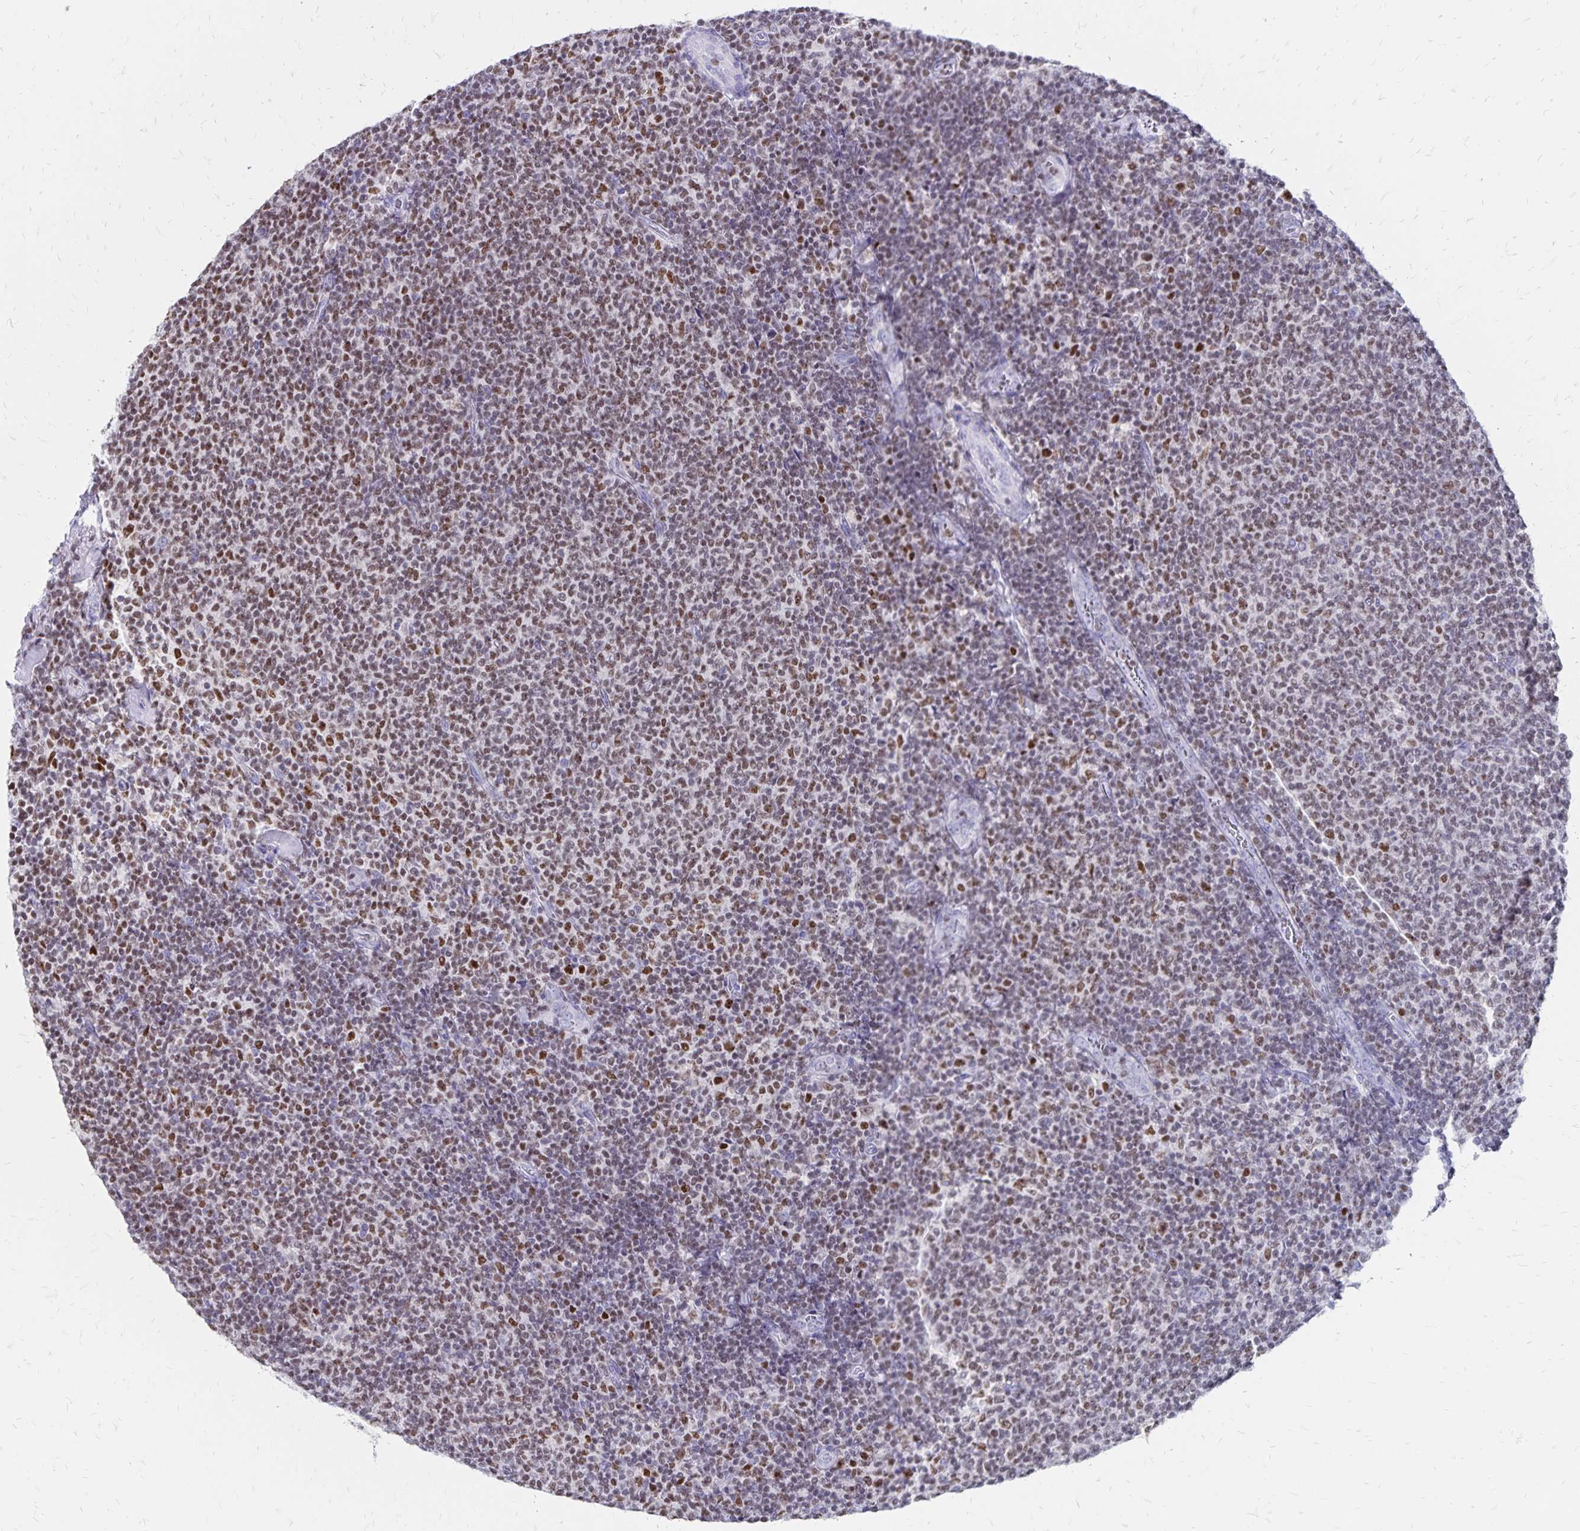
{"staining": {"intensity": "moderate", "quantity": ">75%", "location": "nuclear"}, "tissue": "lymphoma", "cell_type": "Tumor cells", "image_type": "cancer", "snomed": [{"axis": "morphology", "description": "Malignant lymphoma, non-Hodgkin's type, Low grade"}, {"axis": "topography", "description": "Lymph node"}], "caption": "This histopathology image demonstrates immunohistochemistry staining of human malignant lymphoma, non-Hodgkin's type (low-grade), with medium moderate nuclear expression in about >75% of tumor cells.", "gene": "IKZF1", "patient": {"sex": "male", "age": 52}}